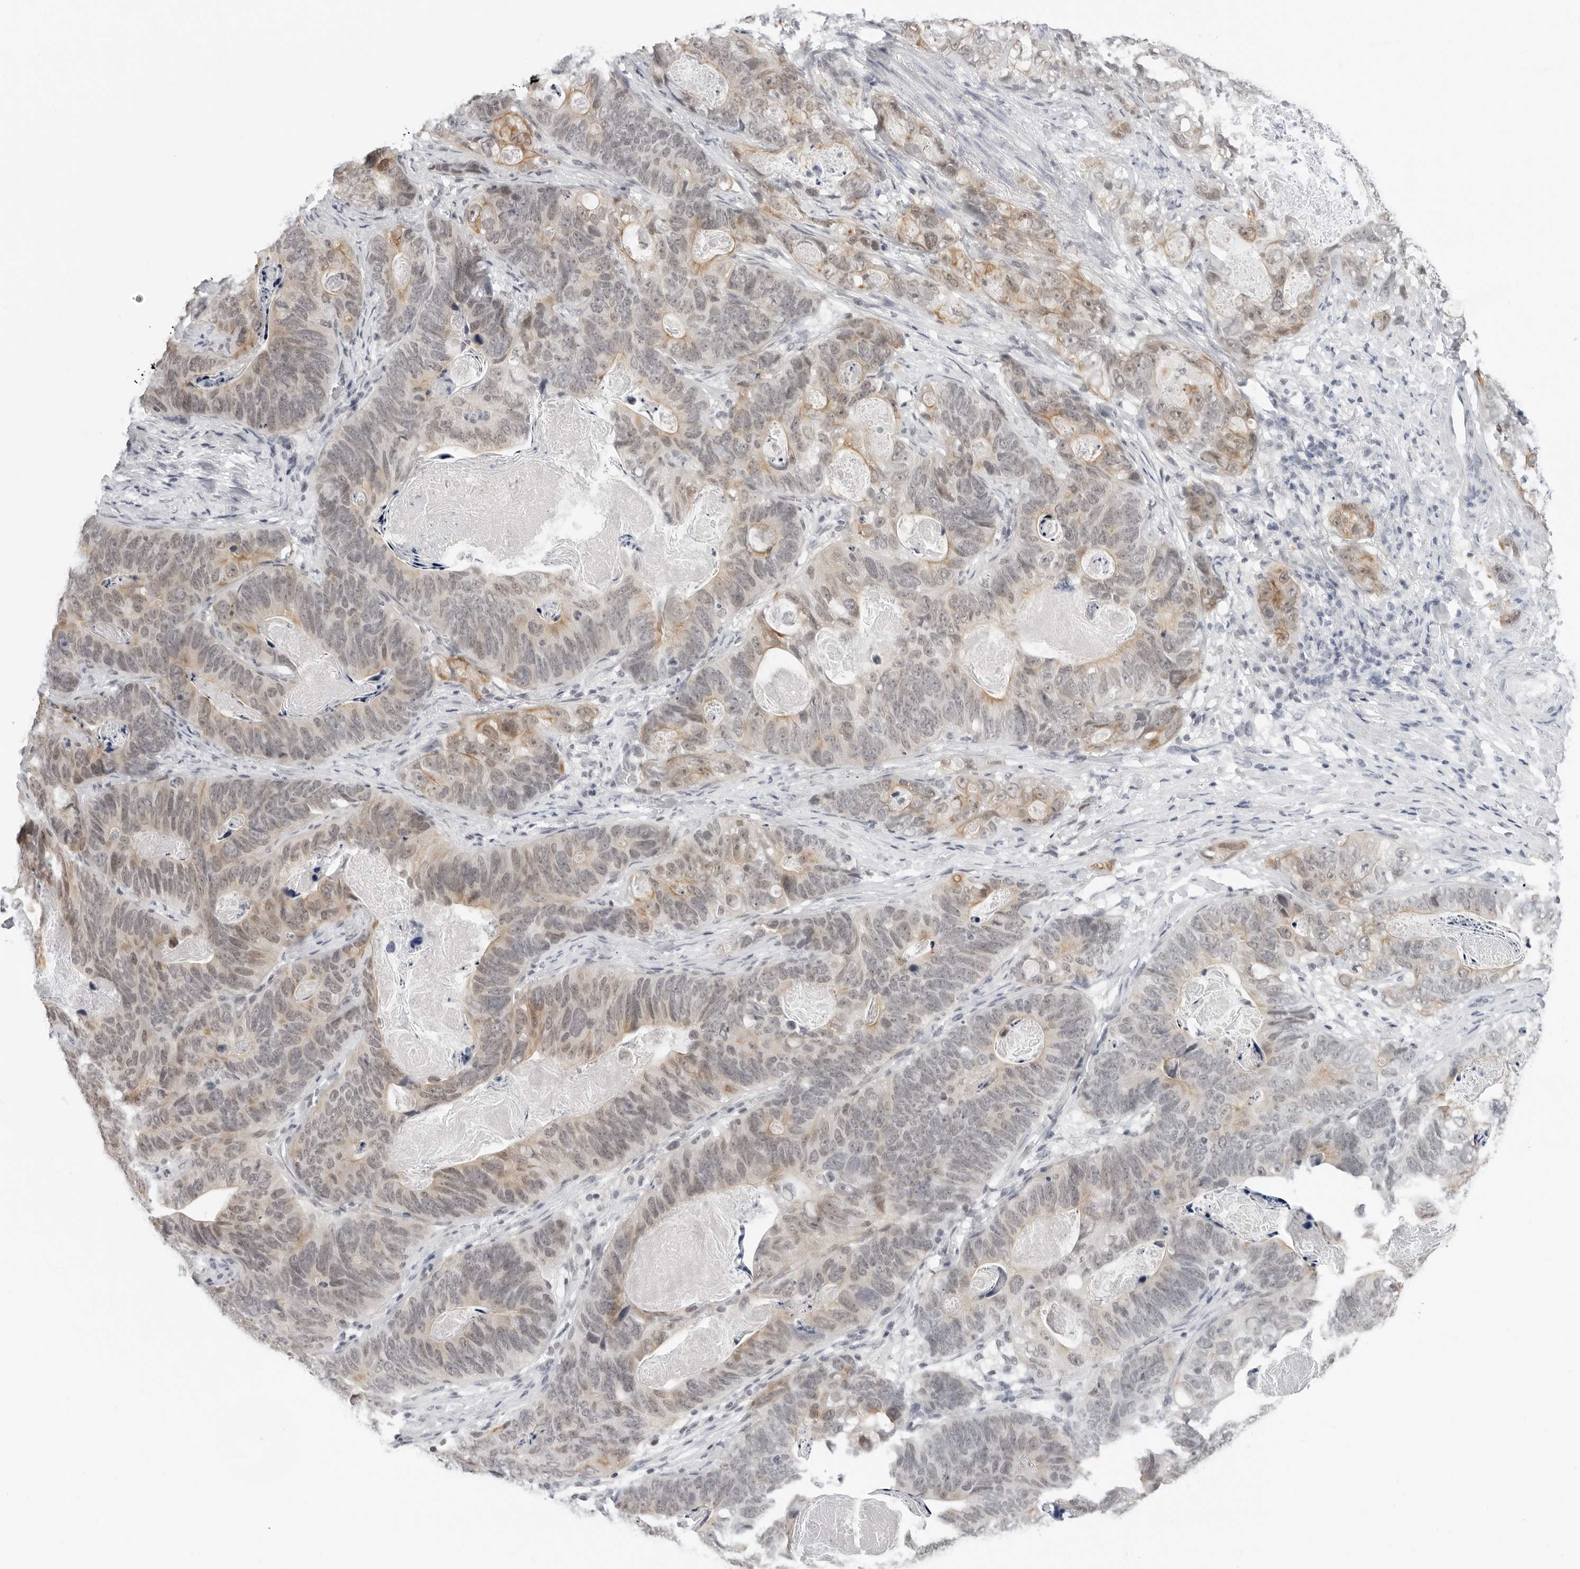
{"staining": {"intensity": "moderate", "quantity": "<25%", "location": "cytoplasmic/membranous,nuclear"}, "tissue": "stomach cancer", "cell_type": "Tumor cells", "image_type": "cancer", "snomed": [{"axis": "morphology", "description": "Normal tissue, NOS"}, {"axis": "morphology", "description": "Adenocarcinoma, NOS"}, {"axis": "topography", "description": "Stomach"}], "caption": "Protein expression analysis of stomach cancer (adenocarcinoma) reveals moderate cytoplasmic/membranous and nuclear positivity in approximately <25% of tumor cells.", "gene": "FLG2", "patient": {"sex": "female", "age": 89}}